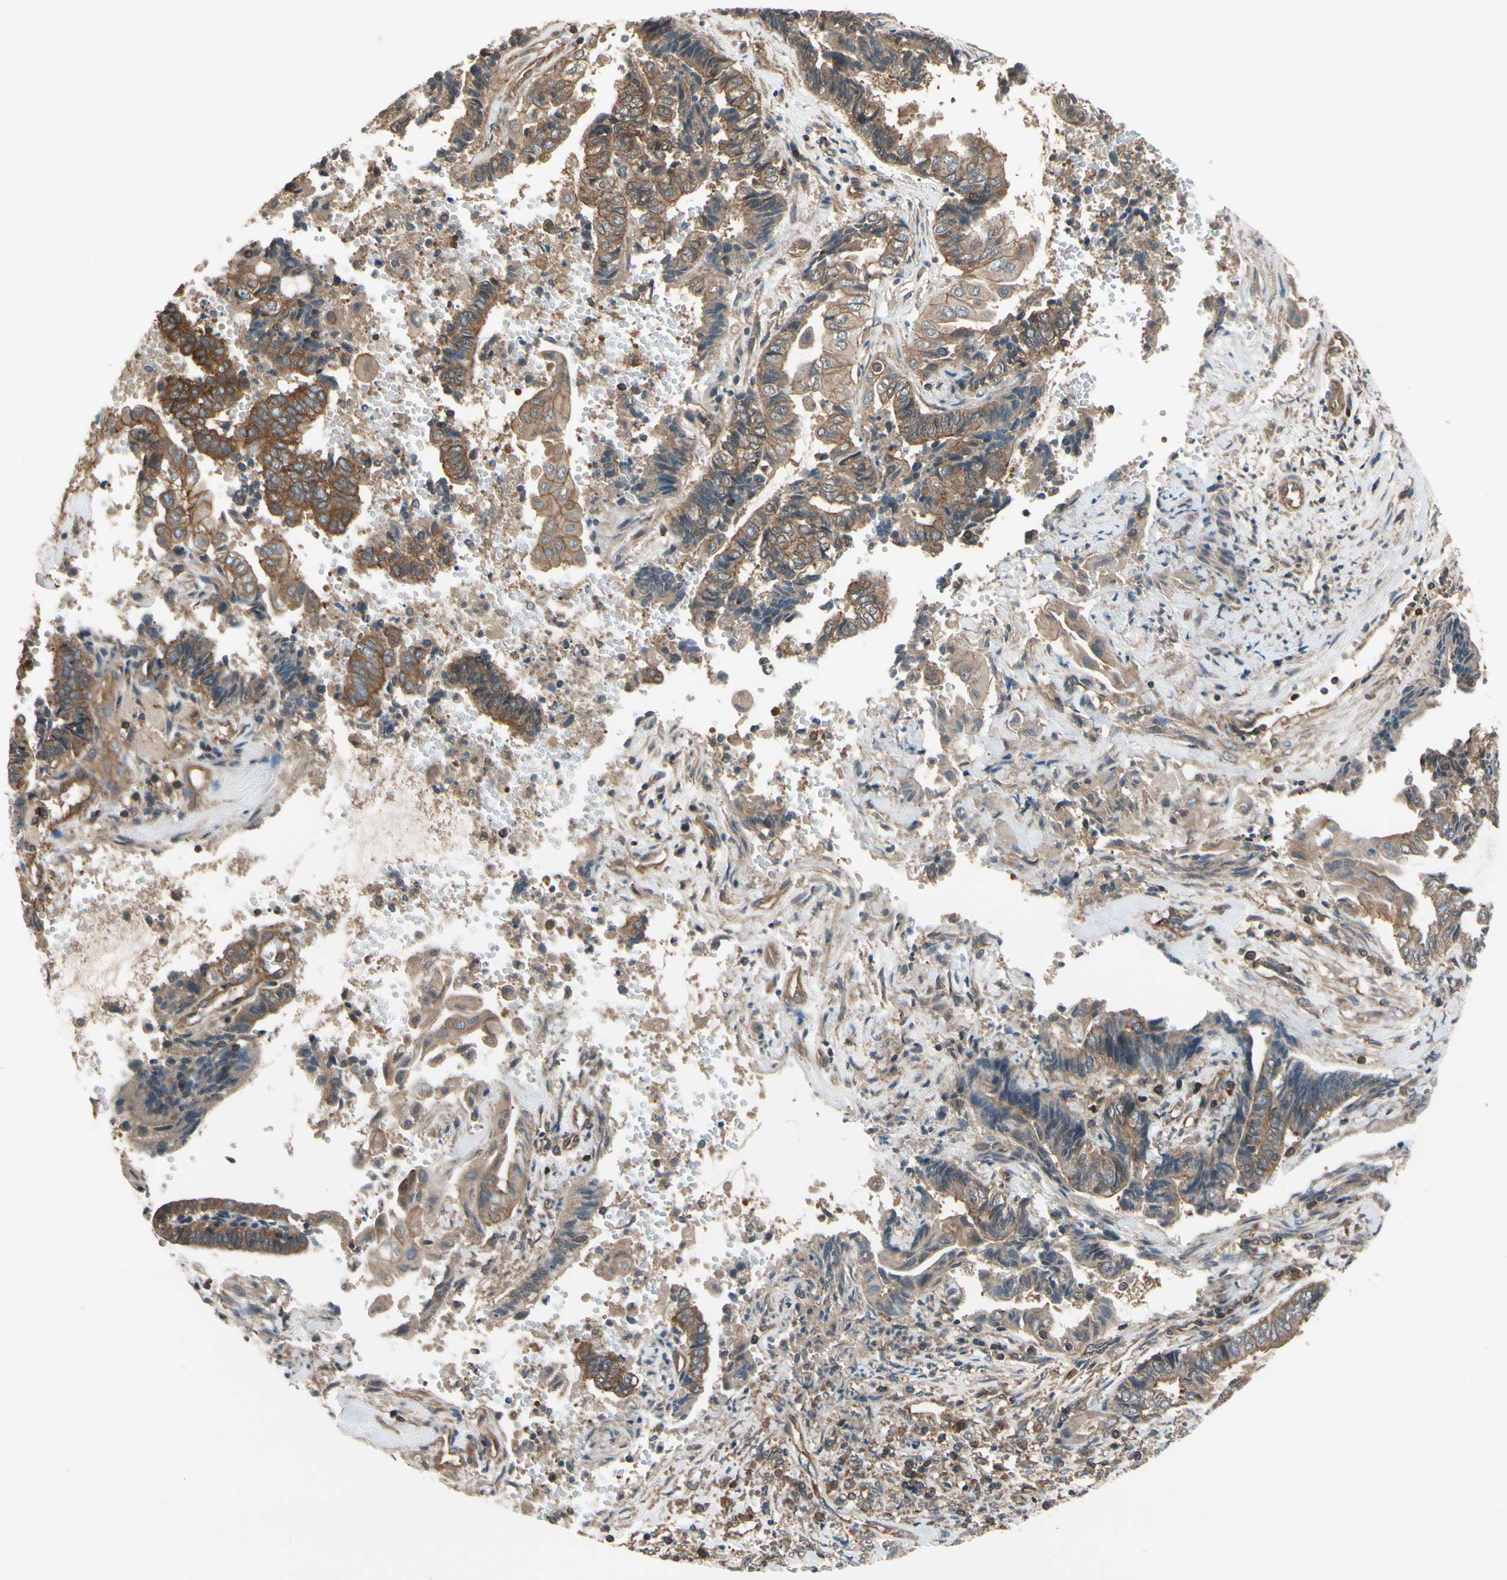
{"staining": {"intensity": "moderate", "quantity": "25%-75%", "location": "none"}, "tissue": "endometrial cancer", "cell_type": "Tumor cells", "image_type": "cancer", "snomed": [{"axis": "morphology", "description": "Adenocarcinoma, NOS"}, {"axis": "topography", "description": "Uterus"}, {"axis": "topography", "description": "Endometrium"}], "caption": "Immunohistochemistry (IHC) image of endometrial cancer (adenocarcinoma) stained for a protein (brown), which exhibits medium levels of moderate None staining in approximately 25%-75% of tumor cells.", "gene": "EPS15", "patient": {"sex": "female", "age": 70}}